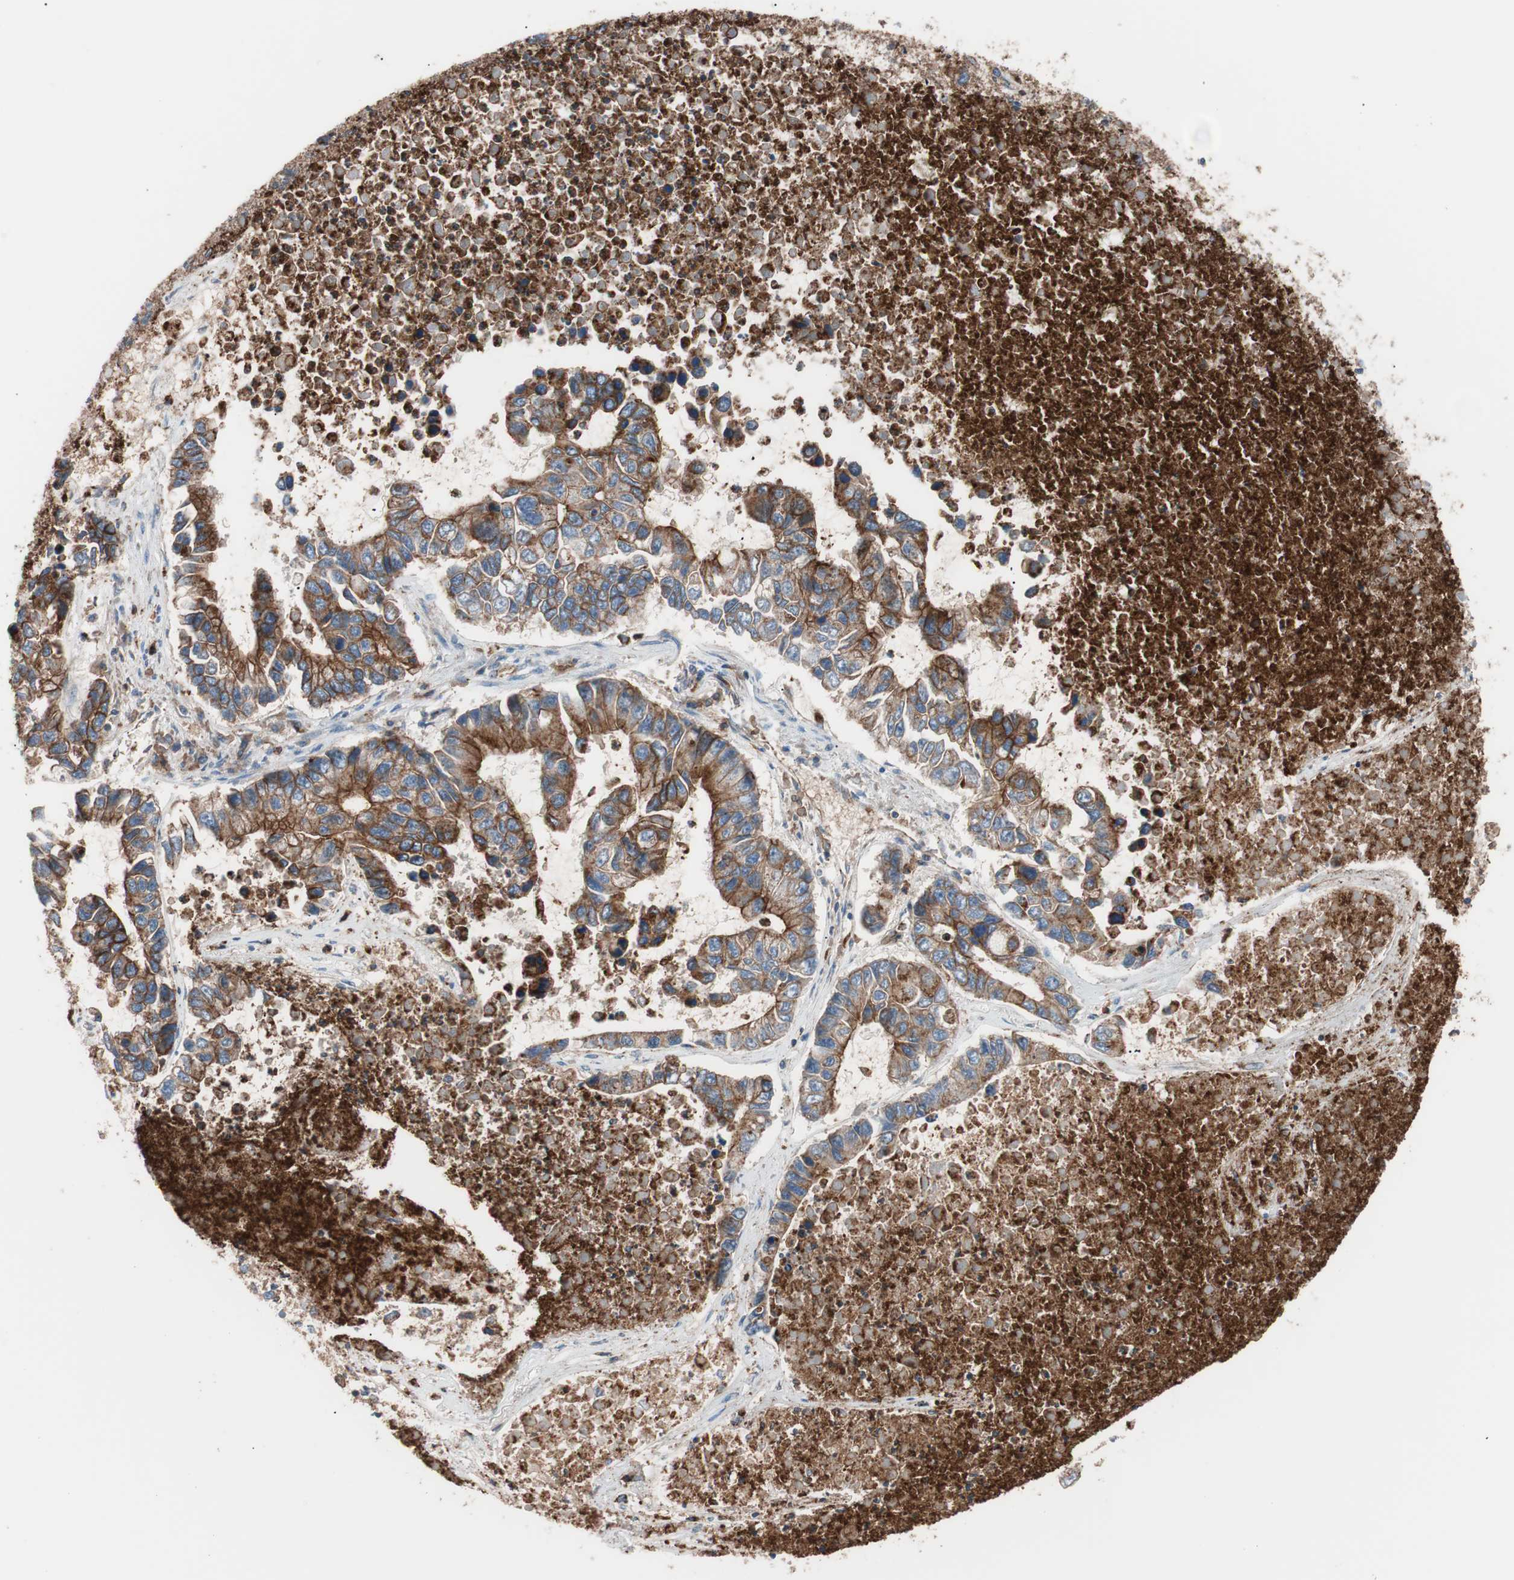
{"staining": {"intensity": "moderate", "quantity": ">75%", "location": "cytoplasmic/membranous"}, "tissue": "lung cancer", "cell_type": "Tumor cells", "image_type": "cancer", "snomed": [{"axis": "morphology", "description": "Adenocarcinoma, NOS"}, {"axis": "topography", "description": "Lung"}], "caption": "Lung adenocarcinoma stained for a protein (brown) demonstrates moderate cytoplasmic/membranous positive positivity in about >75% of tumor cells.", "gene": "FLOT2", "patient": {"sex": "female", "age": 51}}